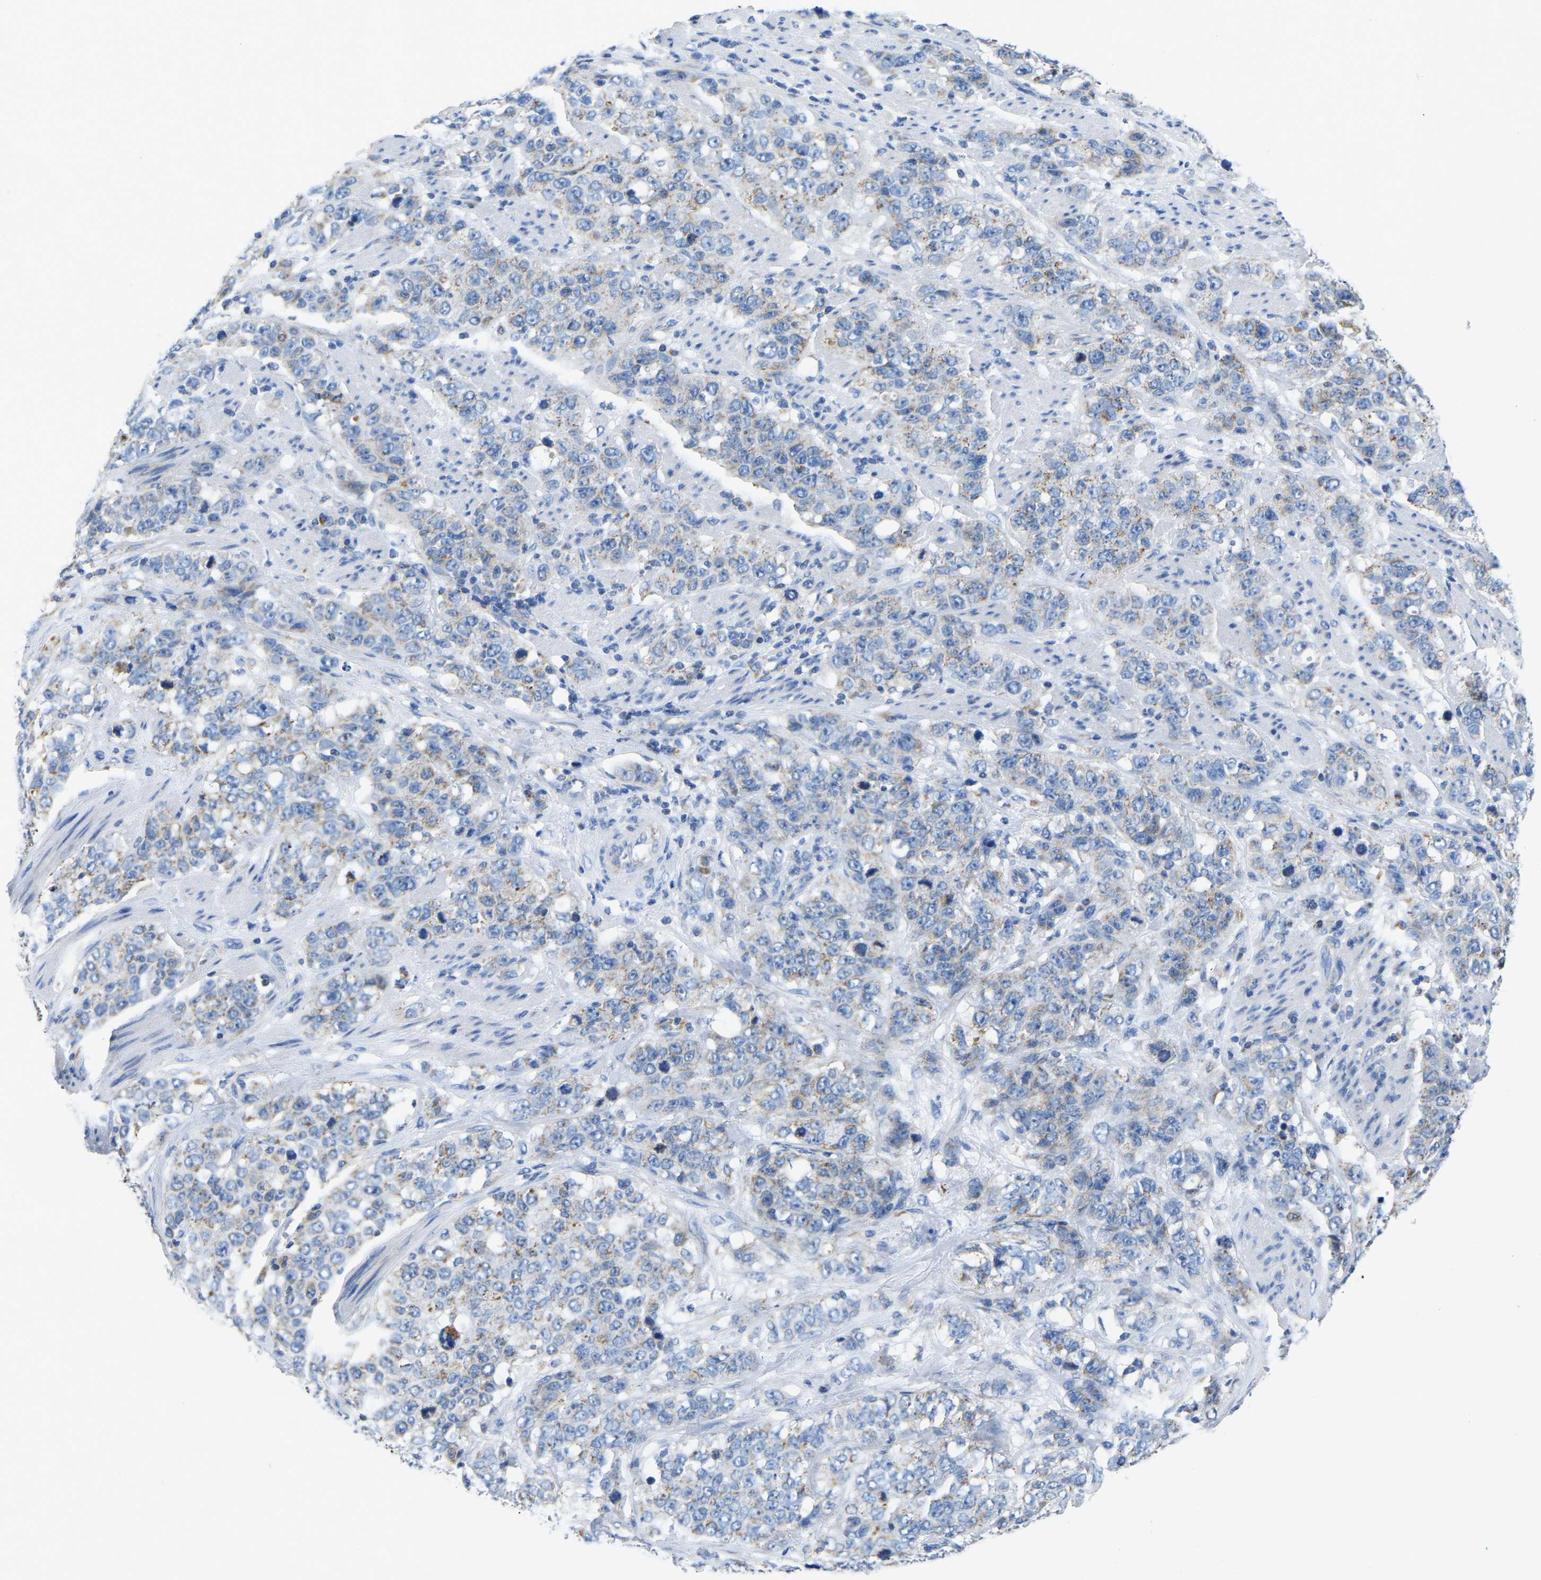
{"staining": {"intensity": "weak", "quantity": "25%-75%", "location": "cytoplasmic/membranous"}, "tissue": "stomach cancer", "cell_type": "Tumor cells", "image_type": "cancer", "snomed": [{"axis": "morphology", "description": "Adenocarcinoma, NOS"}, {"axis": "topography", "description": "Stomach"}], "caption": "Weak cytoplasmic/membranous staining is identified in approximately 25%-75% of tumor cells in adenocarcinoma (stomach).", "gene": "ETFA", "patient": {"sex": "male", "age": 48}}